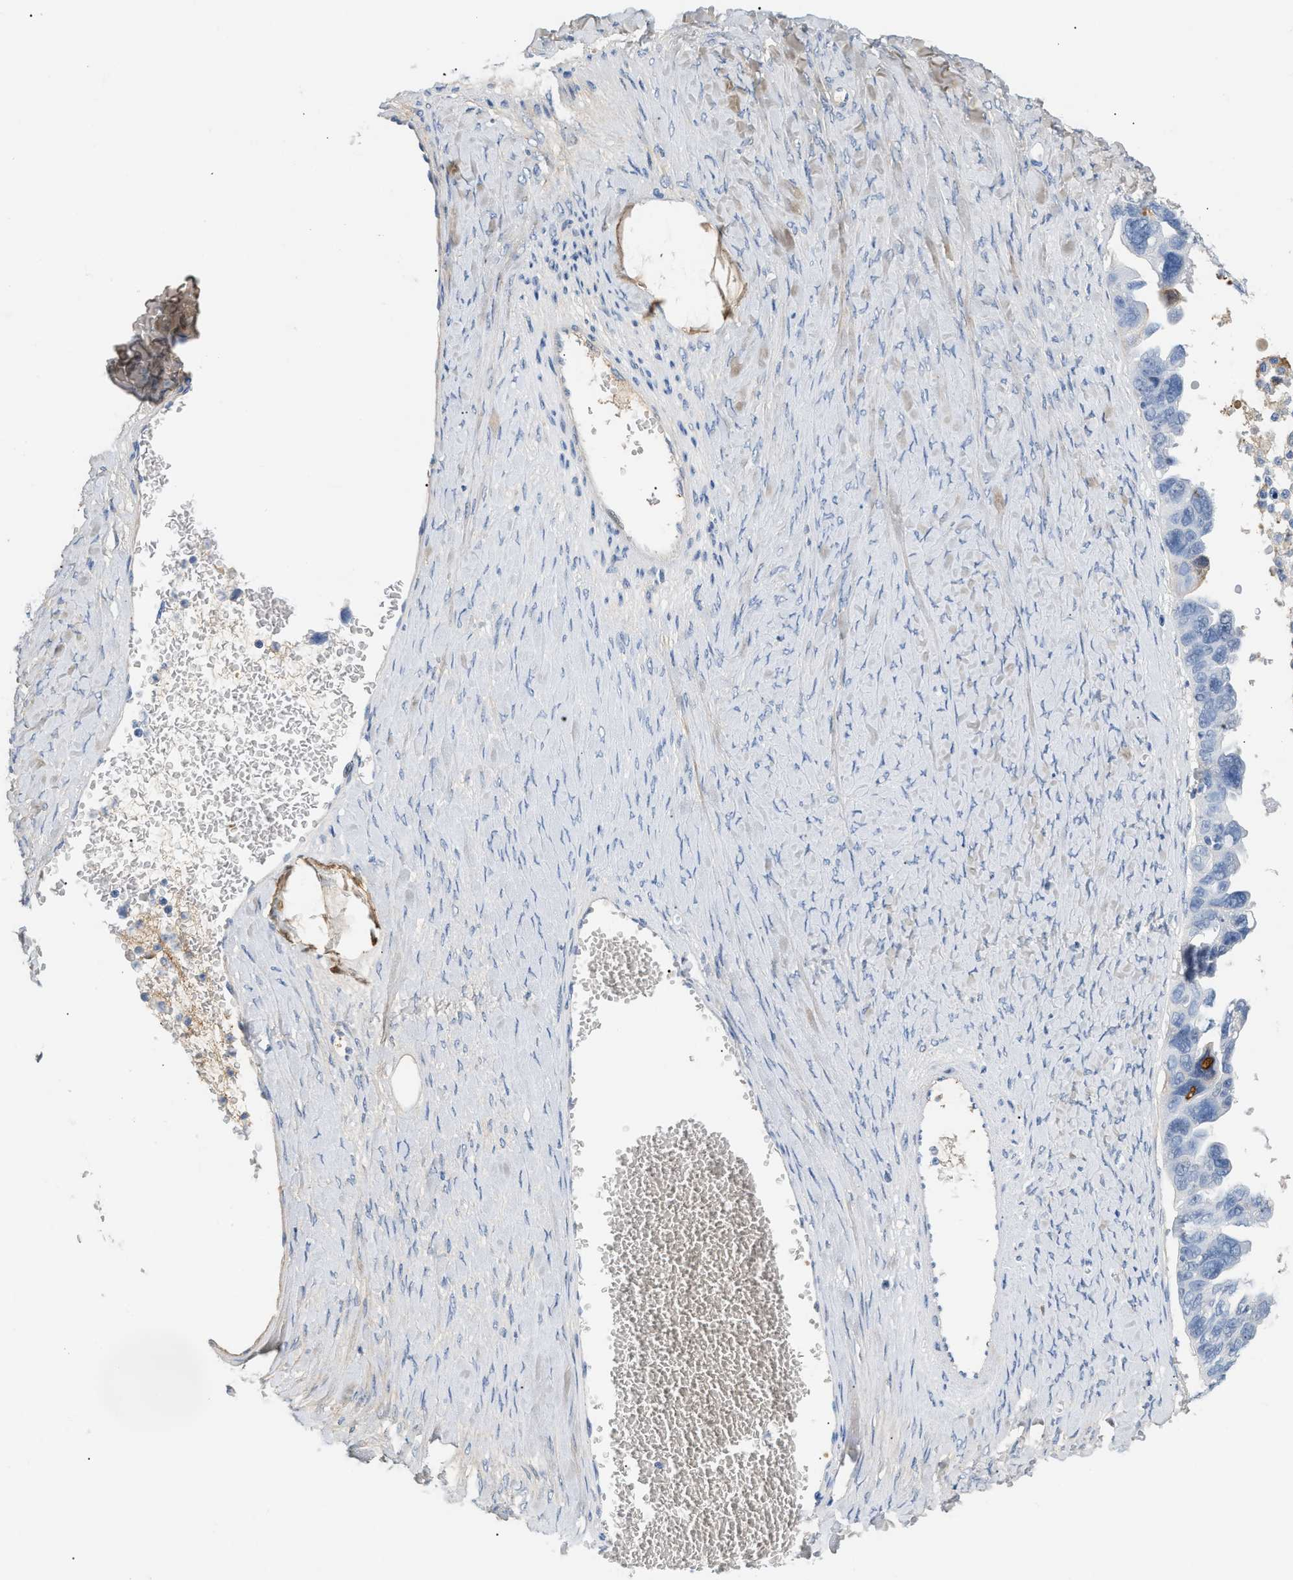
{"staining": {"intensity": "negative", "quantity": "none", "location": "none"}, "tissue": "ovarian cancer", "cell_type": "Tumor cells", "image_type": "cancer", "snomed": [{"axis": "morphology", "description": "Cystadenocarcinoma, serous, NOS"}, {"axis": "topography", "description": "Ovary"}], "caption": "This image is of ovarian cancer stained with IHC to label a protein in brown with the nuclei are counter-stained blue. There is no staining in tumor cells.", "gene": "CFH", "patient": {"sex": "female", "age": 79}}